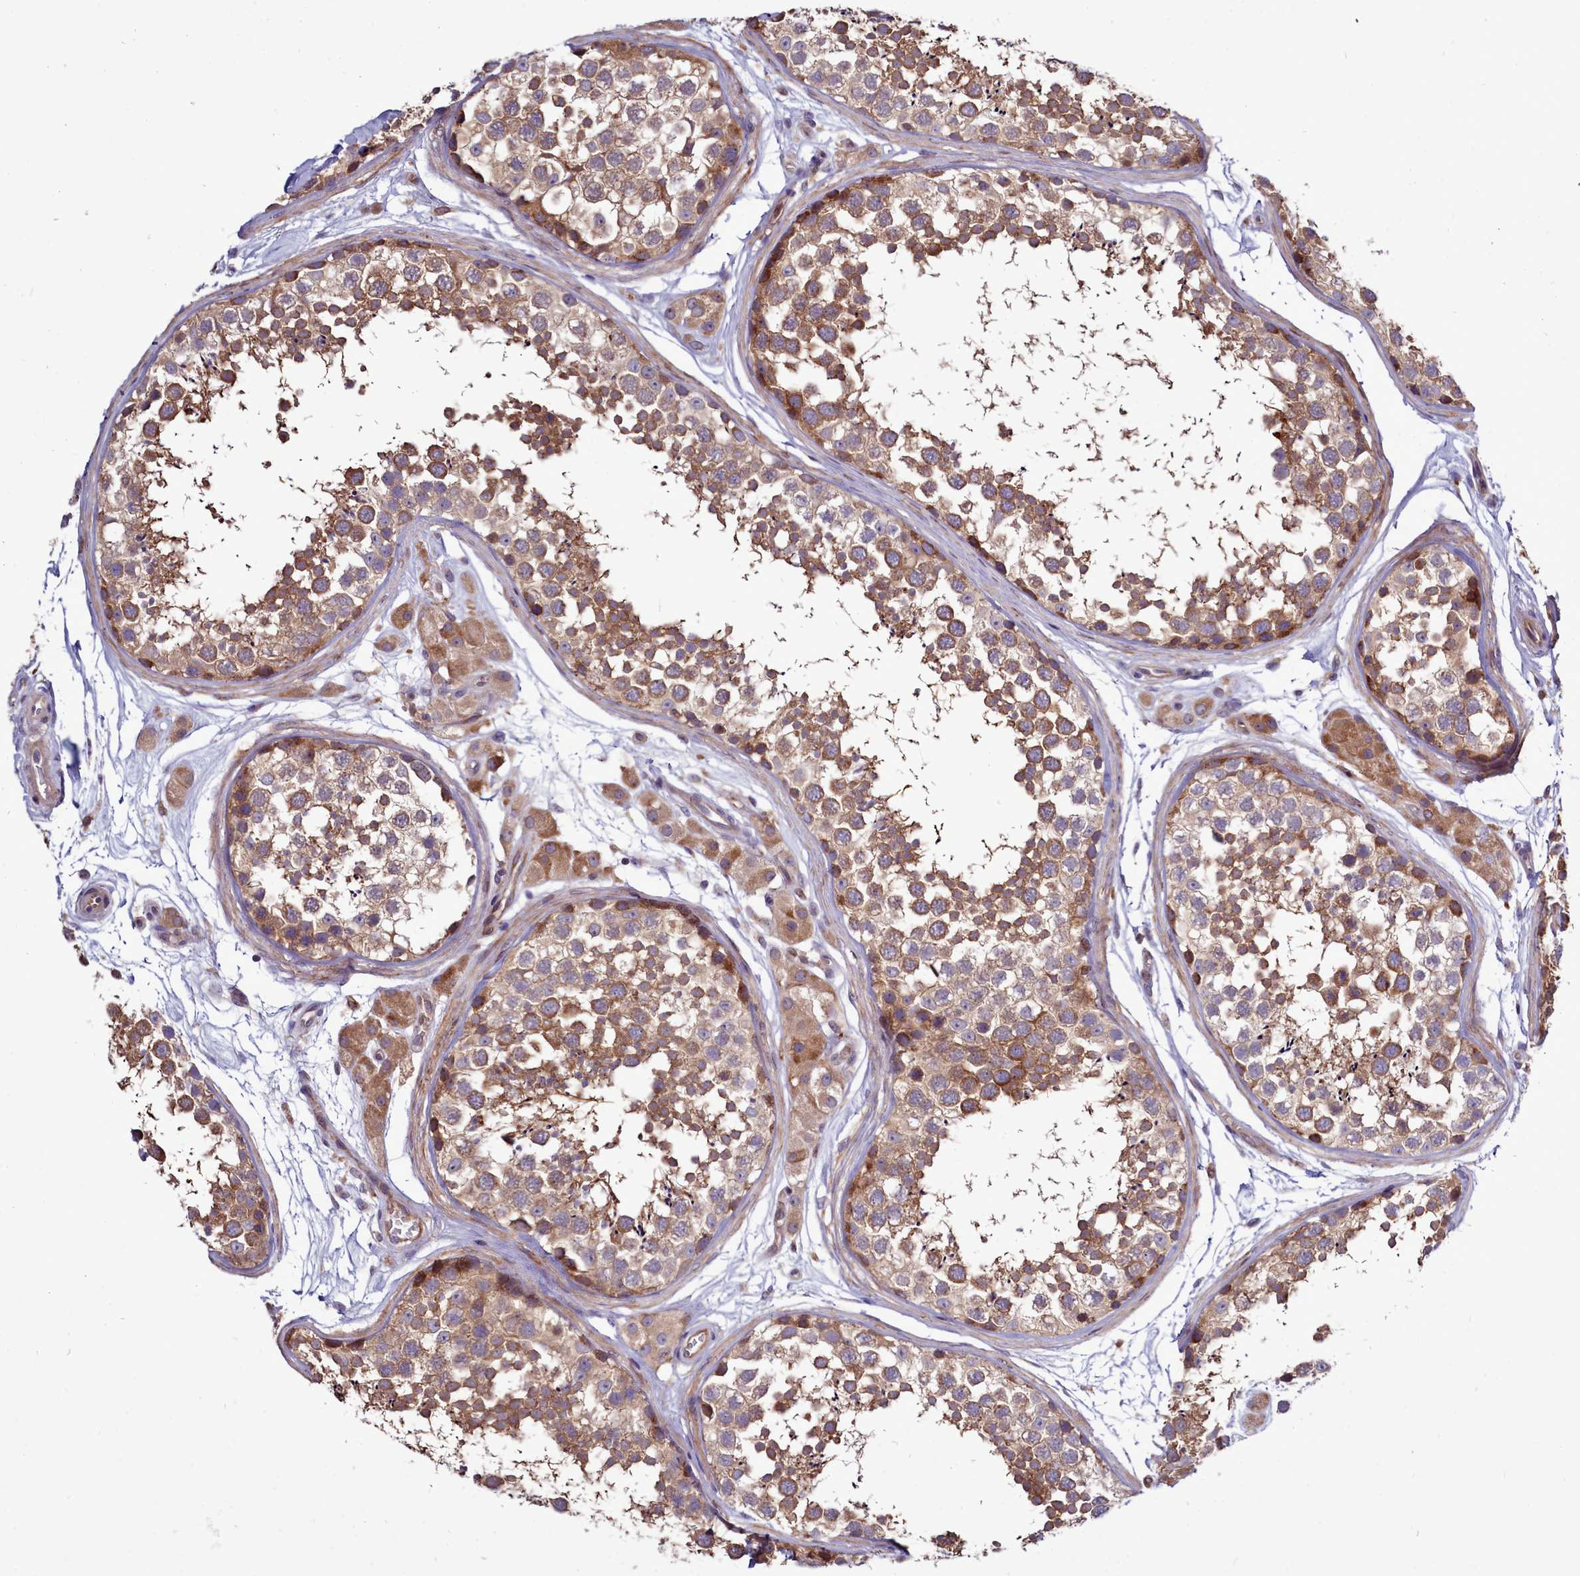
{"staining": {"intensity": "moderate", "quantity": ">75%", "location": "cytoplasmic/membranous"}, "tissue": "testis", "cell_type": "Cells in seminiferous ducts", "image_type": "normal", "snomed": [{"axis": "morphology", "description": "Normal tissue, NOS"}, {"axis": "topography", "description": "Testis"}], "caption": "Moderate cytoplasmic/membranous positivity for a protein is appreciated in approximately >75% of cells in seminiferous ducts of benign testis using immunohistochemistry.", "gene": "RAPGEF4", "patient": {"sex": "male", "age": 56}}